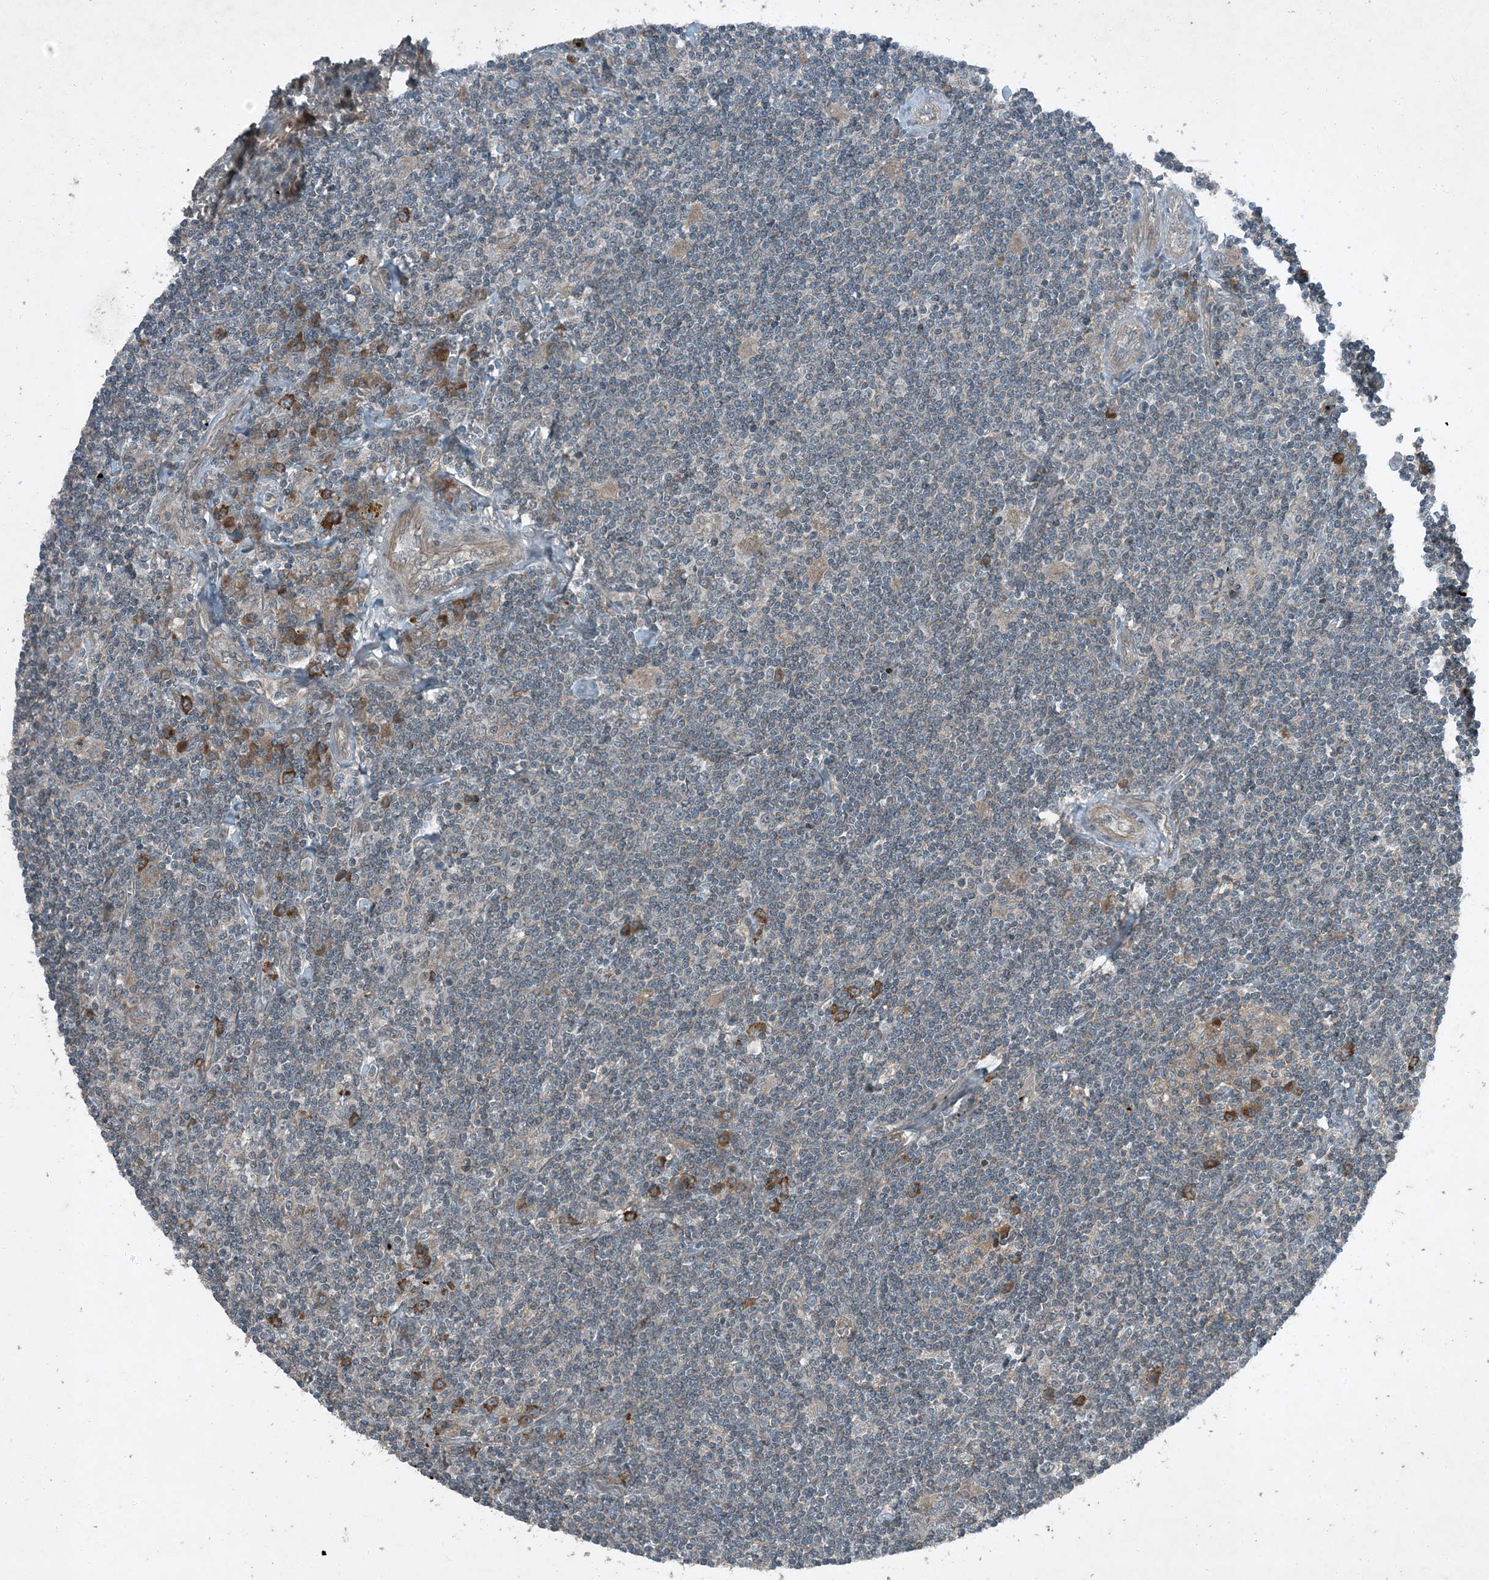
{"staining": {"intensity": "negative", "quantity": "none", "location": "none"}, "tissue": "lymphoma", "cell_type": "Tumor cells", "image_type": "cancer", "snomed": [{"axis": "morphology", "description": "Malignant lymphoma, non-Hodgkin's type, Low grade"}, {"axis": "topography", "description": "Spleen"}], "caption": "High power microscopy image of an immunohistochemistry (IHC) histopathology image of lymphoma, revealing no significant positivity in tumor cells.", "gene": "MDN1", "patient": {"sex": "male", "age": 76}}